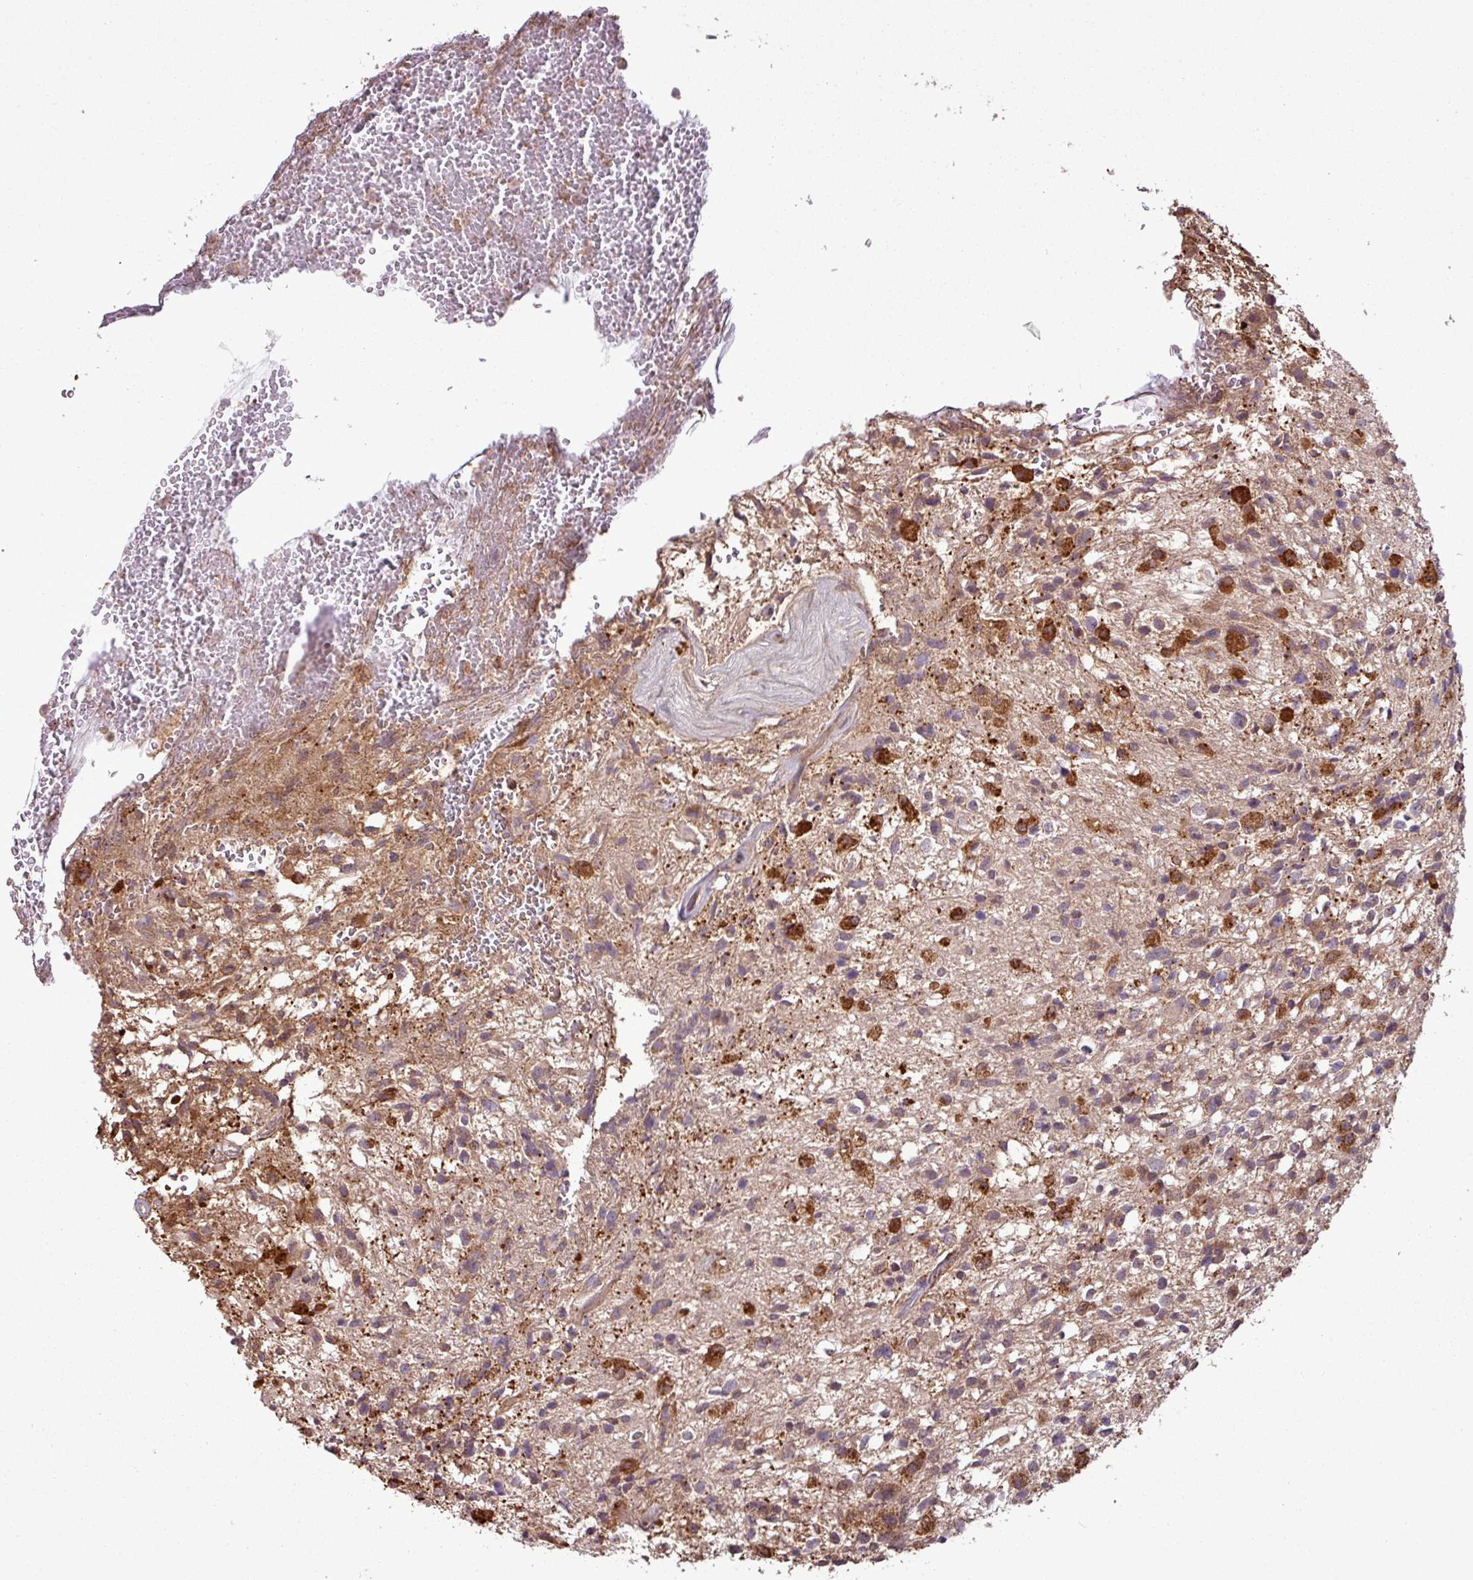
{"staining": {"intensity": "moderate", "quantity": "25%-75%", "location": "cytoplasmic/membranous,nuclear"}, "tissue": "glioma", "cell_type": "Tumor cells", "image_type": "cancer", "snomed": [{"axis": "morphology", "description": "Glioma, malignant, High grade"}, {"axis": "topography", "description": "Brain"}], "caption": "Malignant glioma (high-grade) stained with immunohistochemistry (IHC) exhibits moderate cytoplasmic/membranous and nuclear staining in approximately 25%-75% of tumor cells. (Stains: DAB in brown, nuclei in blue, Microscopy: brightfield microscopy at high magnification).", "gene": "NT5C3A", "patient": {"sex": "male", "age": 56}}